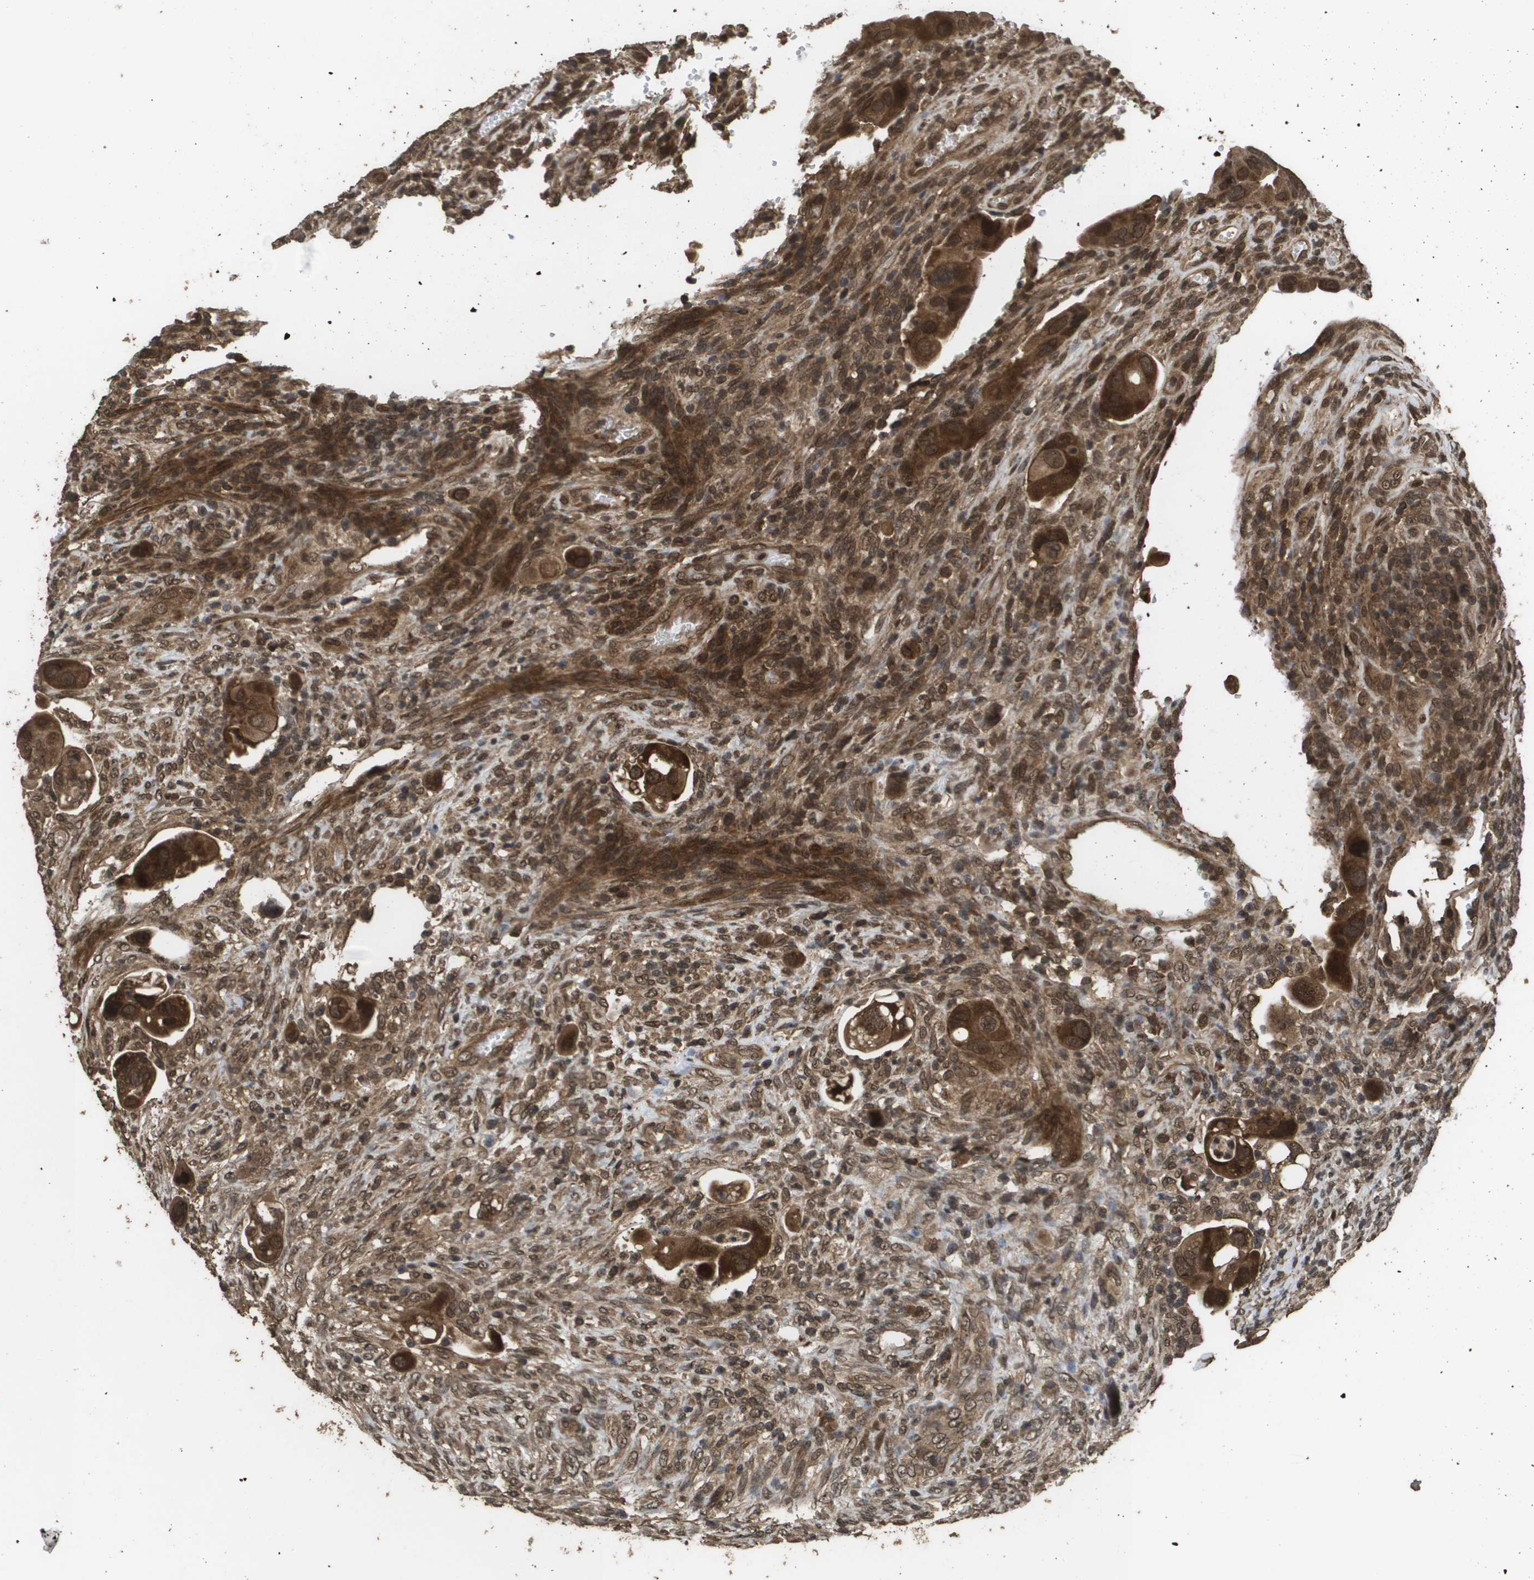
{"staining": {"intensity": "strong", "quantity": ">75%", "location": "cytoplasmic/membranous,nuclear"}, "tissue": "colorectal cancer", "cell_type": "Tumor cells", "image_type": "cancer", "snomed": [{"axis": "morphology", "description": "Adenocarcinoma, NOS"}, {"axis": "topography", "description": "Rectum"}], "caption": "A histopathology image of human colorectal cancer (adenocarcinoma) stained for a protein exhibits strong cytoplasmic/membranous and nuclear brown staining in tumor cells.", "gene": "AXIN2", "patient": {"sex": "female", "age": 57}}